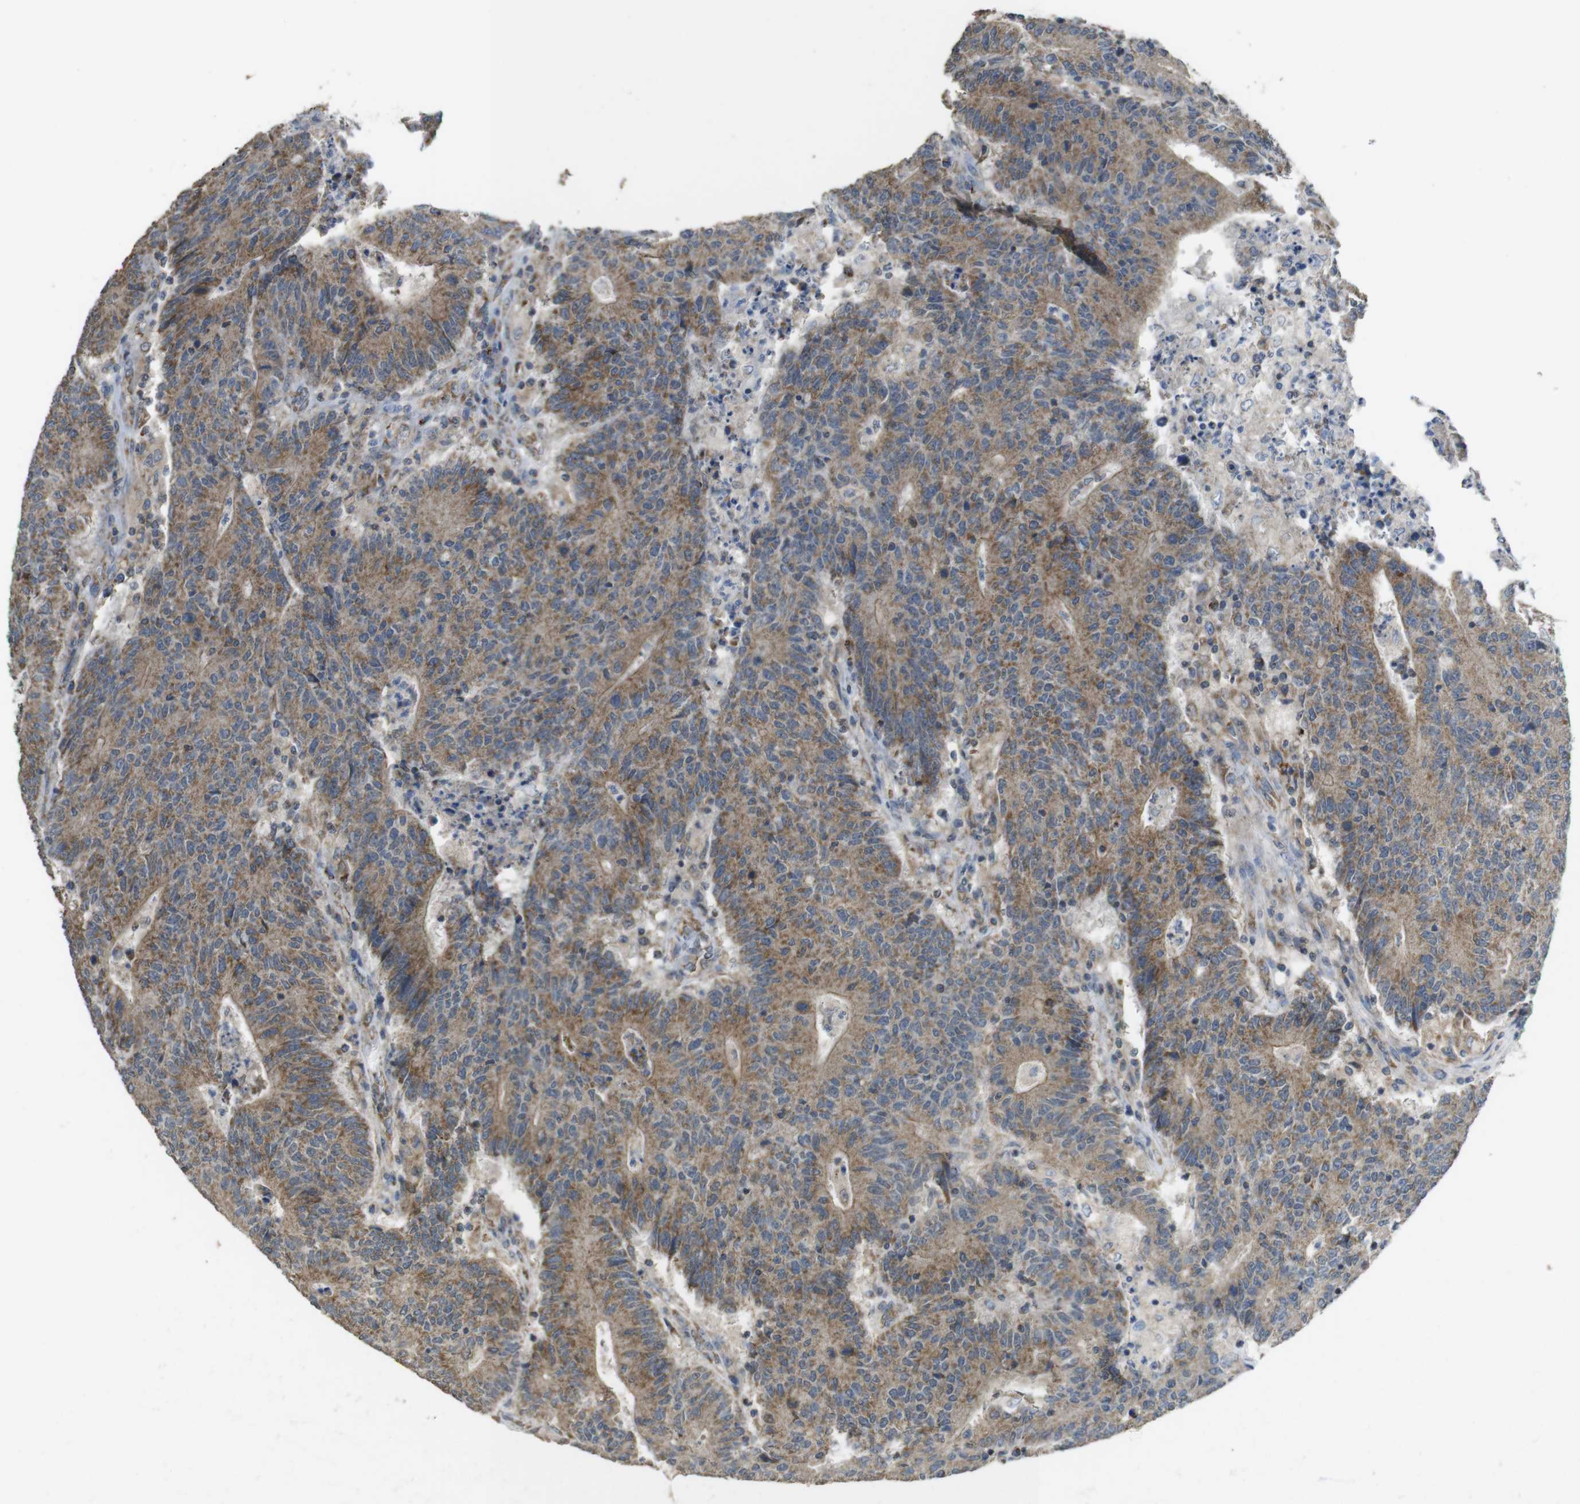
{"staining": {"intensity": "moderate", "quantity": ">75%", "location": "cytoplasmic/membranous"}, "tissue": "colorectal cancer", "cell_type": "Tumor cells", "image_type": "cancer", "snomed": [{"axis": "morphology", "description": "Normal tissue, NOS"}, {"axis": "morphology", "description": "Adenocarcinoma, NOS"}, {"axis": "topography", "description": "Colon"}], "caption": "Colorectal cancer (adenocarcinoma) stained with a protein marker exhibits moderate staining in tumor cells.", "gene": "CALHM2", "patient": {"sex": "female", "age": 75}}